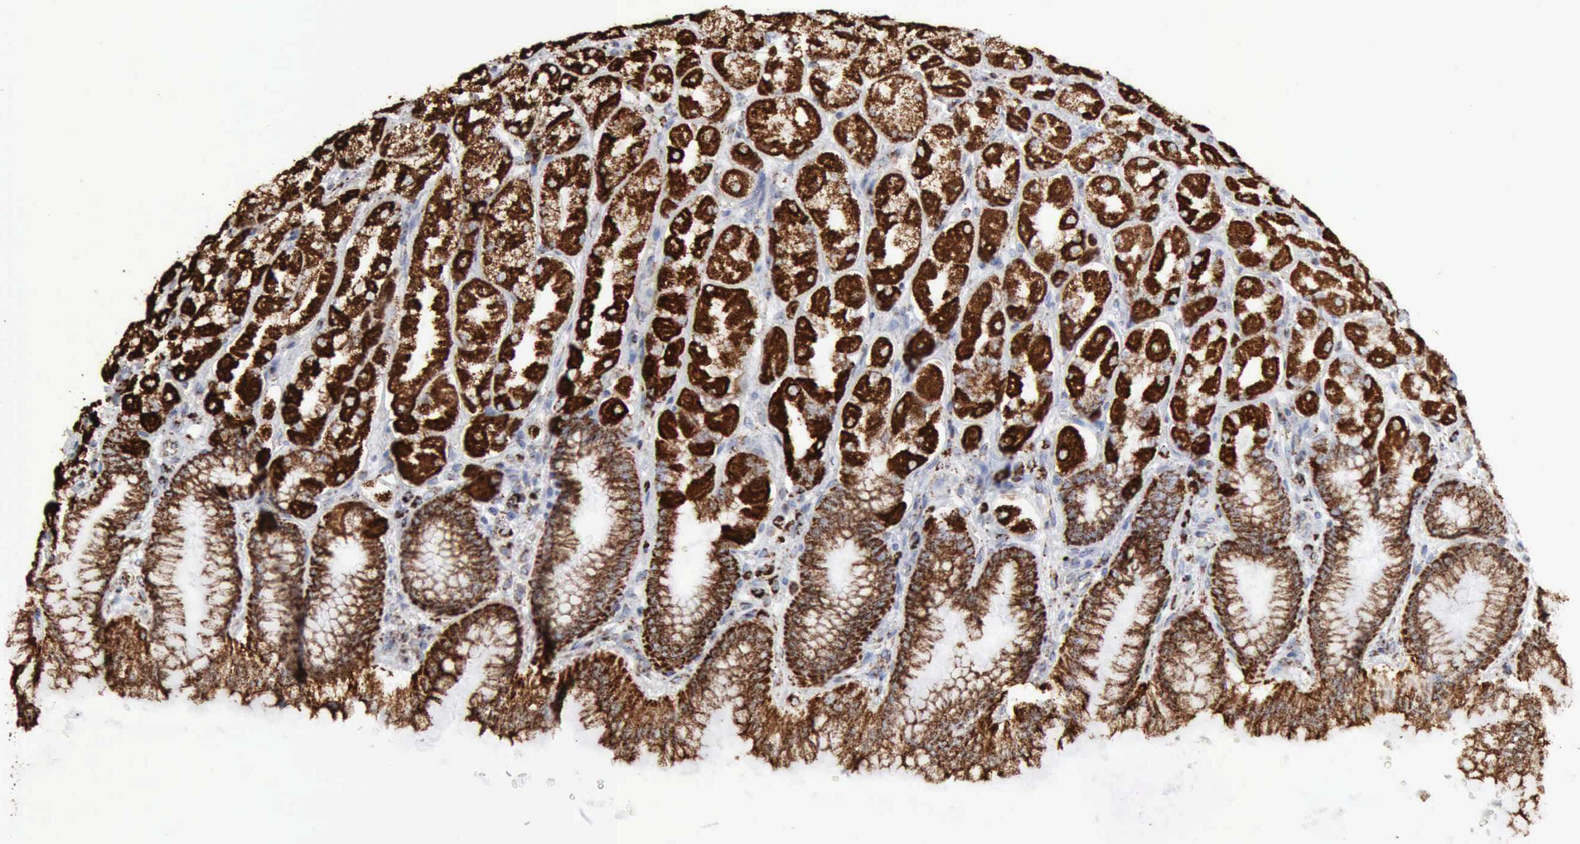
{"staining": {"intensity": "strong", "quantity": ">75%", "location": "cytoplasmic/membranous"}, "tissue": "stomach", "cell_type": "Glandular cells", "image_type": "normal", "snomed": [{"axis": "morphology", "description": "Normal tissue, NOS"}, {"axis": "topography", "description": "Stomach, upper"}], "caption": "Immunohistochemical staining of benign stomach shows high levels of strong cytoplasmic/membranous expression in approximately >75% of glandular cells.", "gene": "ACO2", "patient": {"sex": "female", "age": 56}}